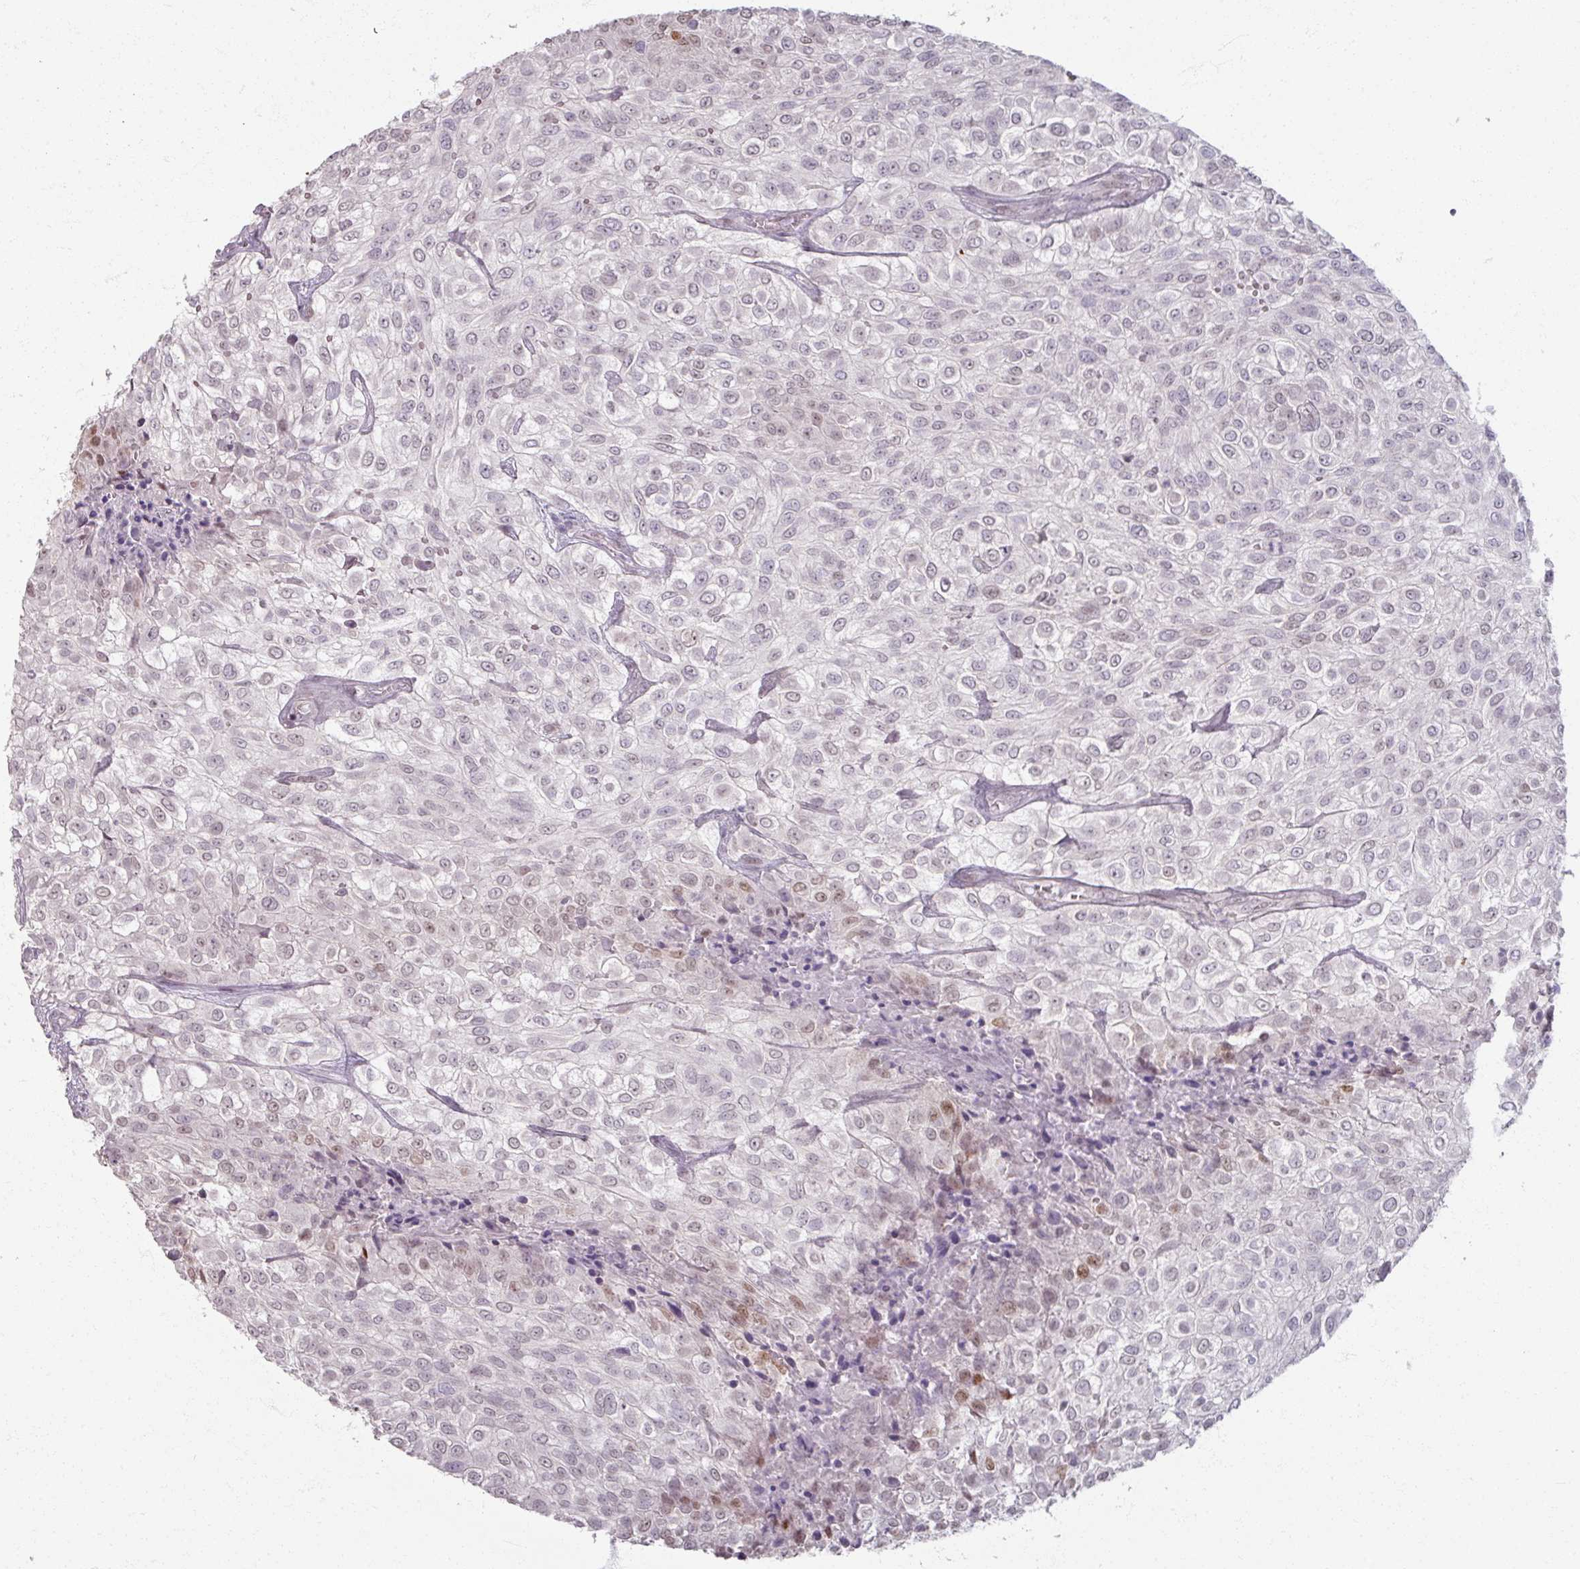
{"staining": {"intensity": "moderate", "quantity": "<25%", "location": "nuclear"}, "tissue": "urothelial cancer", "cell_type": "Tumor cells", "image_type": "cancer", "snomed": [{"axis": "morphology", "description": "Urothelial carcinoma, High grade"}, {"axis": "topography", "description": "Urinary bladder"}], "caption": "Immunohistochemical staining of human high-grade urothelial carcinoma shows low levels of moderate nuclear expression in about <25% of tumor cells. (DAB IHC with brightfield microscopy, high magnification).", "gene": "SOX11", "patient": {"sex": "male", "age": 56}}